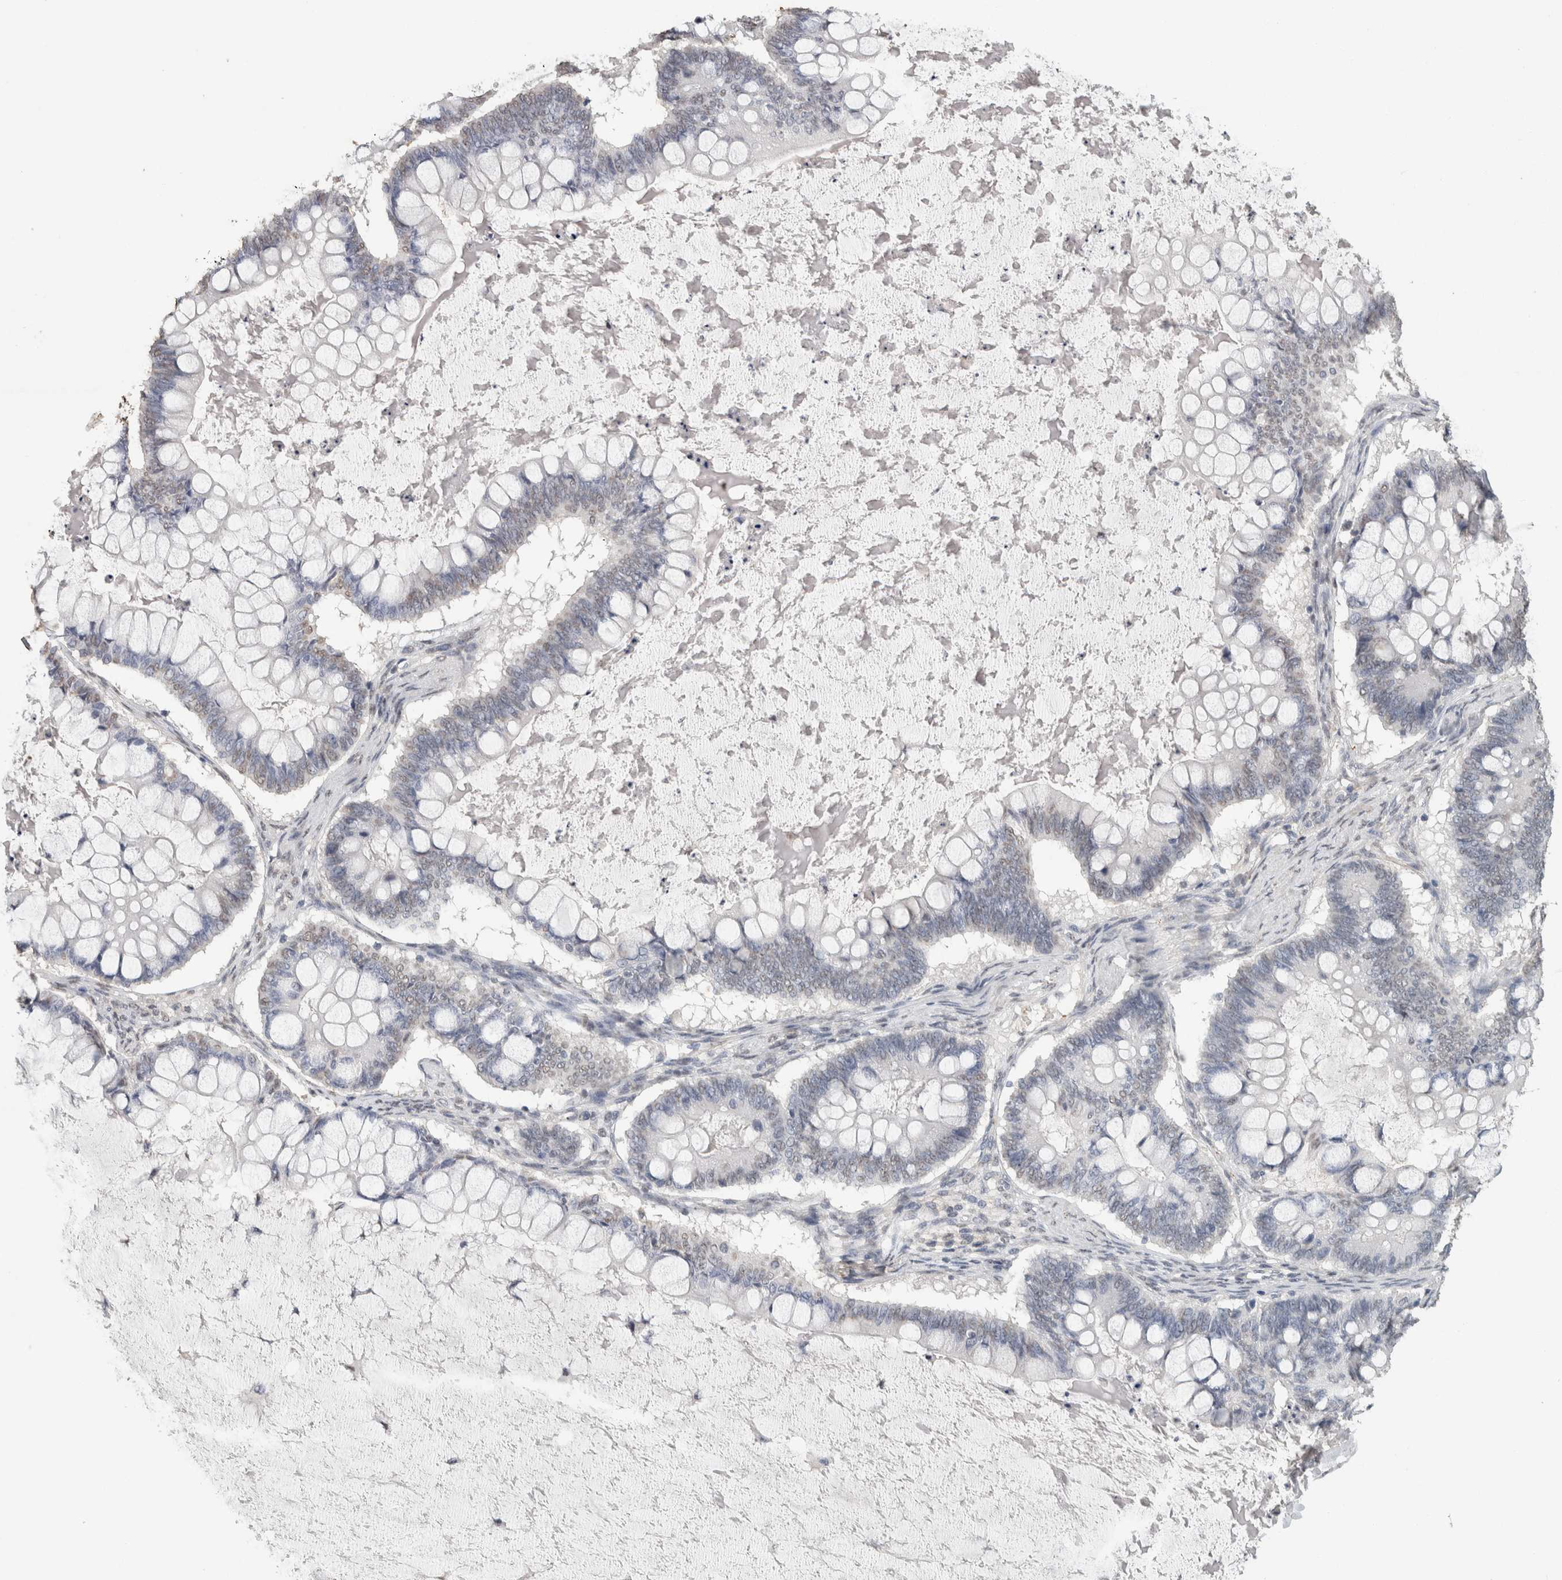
{"staining": {"intensity": "negative", "quantity": "none", "location": "none"}, "tissue": "ovarian cancer", "cell_type": "Tumor cells", "image_type": "cancer", "snomed": [{"axis": "morphology", "description": "Cystadenocarcinoma, mucinous, NOS"}, {"axis": "topography", "description": "Ovary"}], "caption": "The immunohistochemistry histopathology image has no significant expression in tumor cells of ovarian cancer (mucinous cystadenocarcinoma) tissue. (Stains: DAB (3,3'-diaminobenzidine) IHC with hematoxylin counter stain, Microscopy: brightfield microscopy at high magnification).", "gene": "LTBP1", "patient": {"sex": "female", "age": 61}}